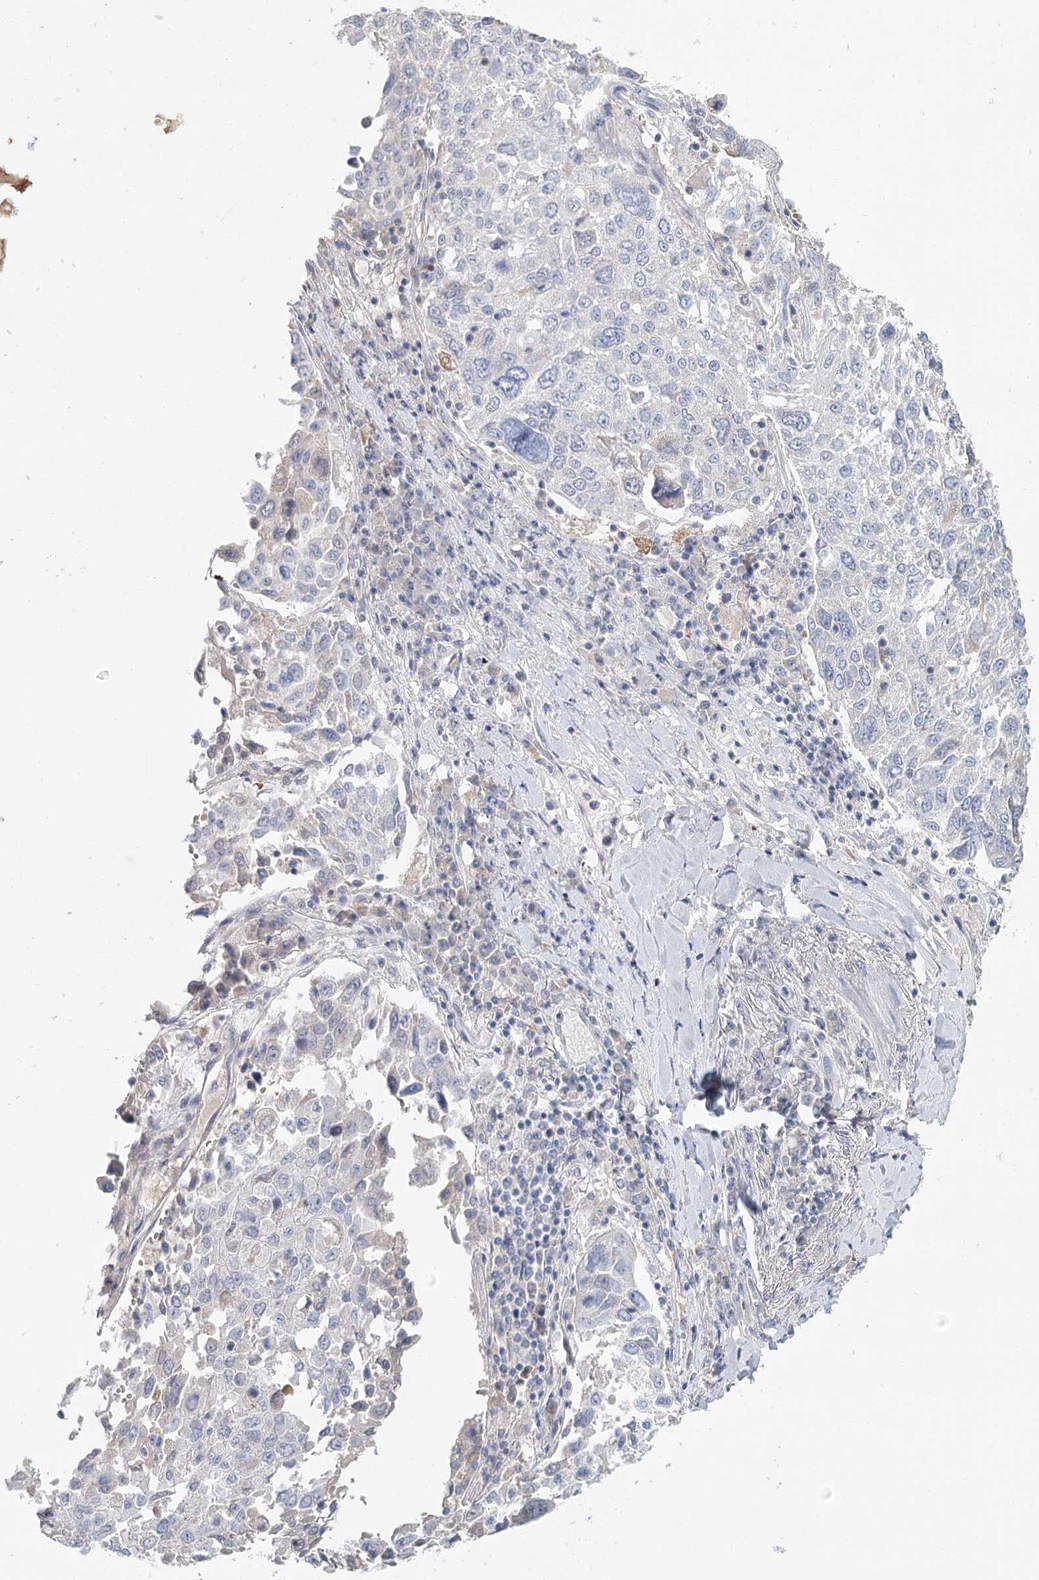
{"staining": {"intensity": "negative", "quantity": "none", "location": "none"}, "tissue": "lung cancer", "cell_type": "Tumor cells", "image_type": "cancer", "snomed": [{"axis": "morphology", "description": "Squamous cell carcinoma, NOS"}, {"axis": "topography", "description": "Lung"}], "caption": "IHC histopathology image of neoplastic tissue: lung cancer (squamous cell carcinoma) stained with DAB (3,3'-diaminobenzidine) demonstrates no significant protein staining in tumor cells.", "gene": "ARHGAP44", "patient": {"sex": "male", "age": 65}}